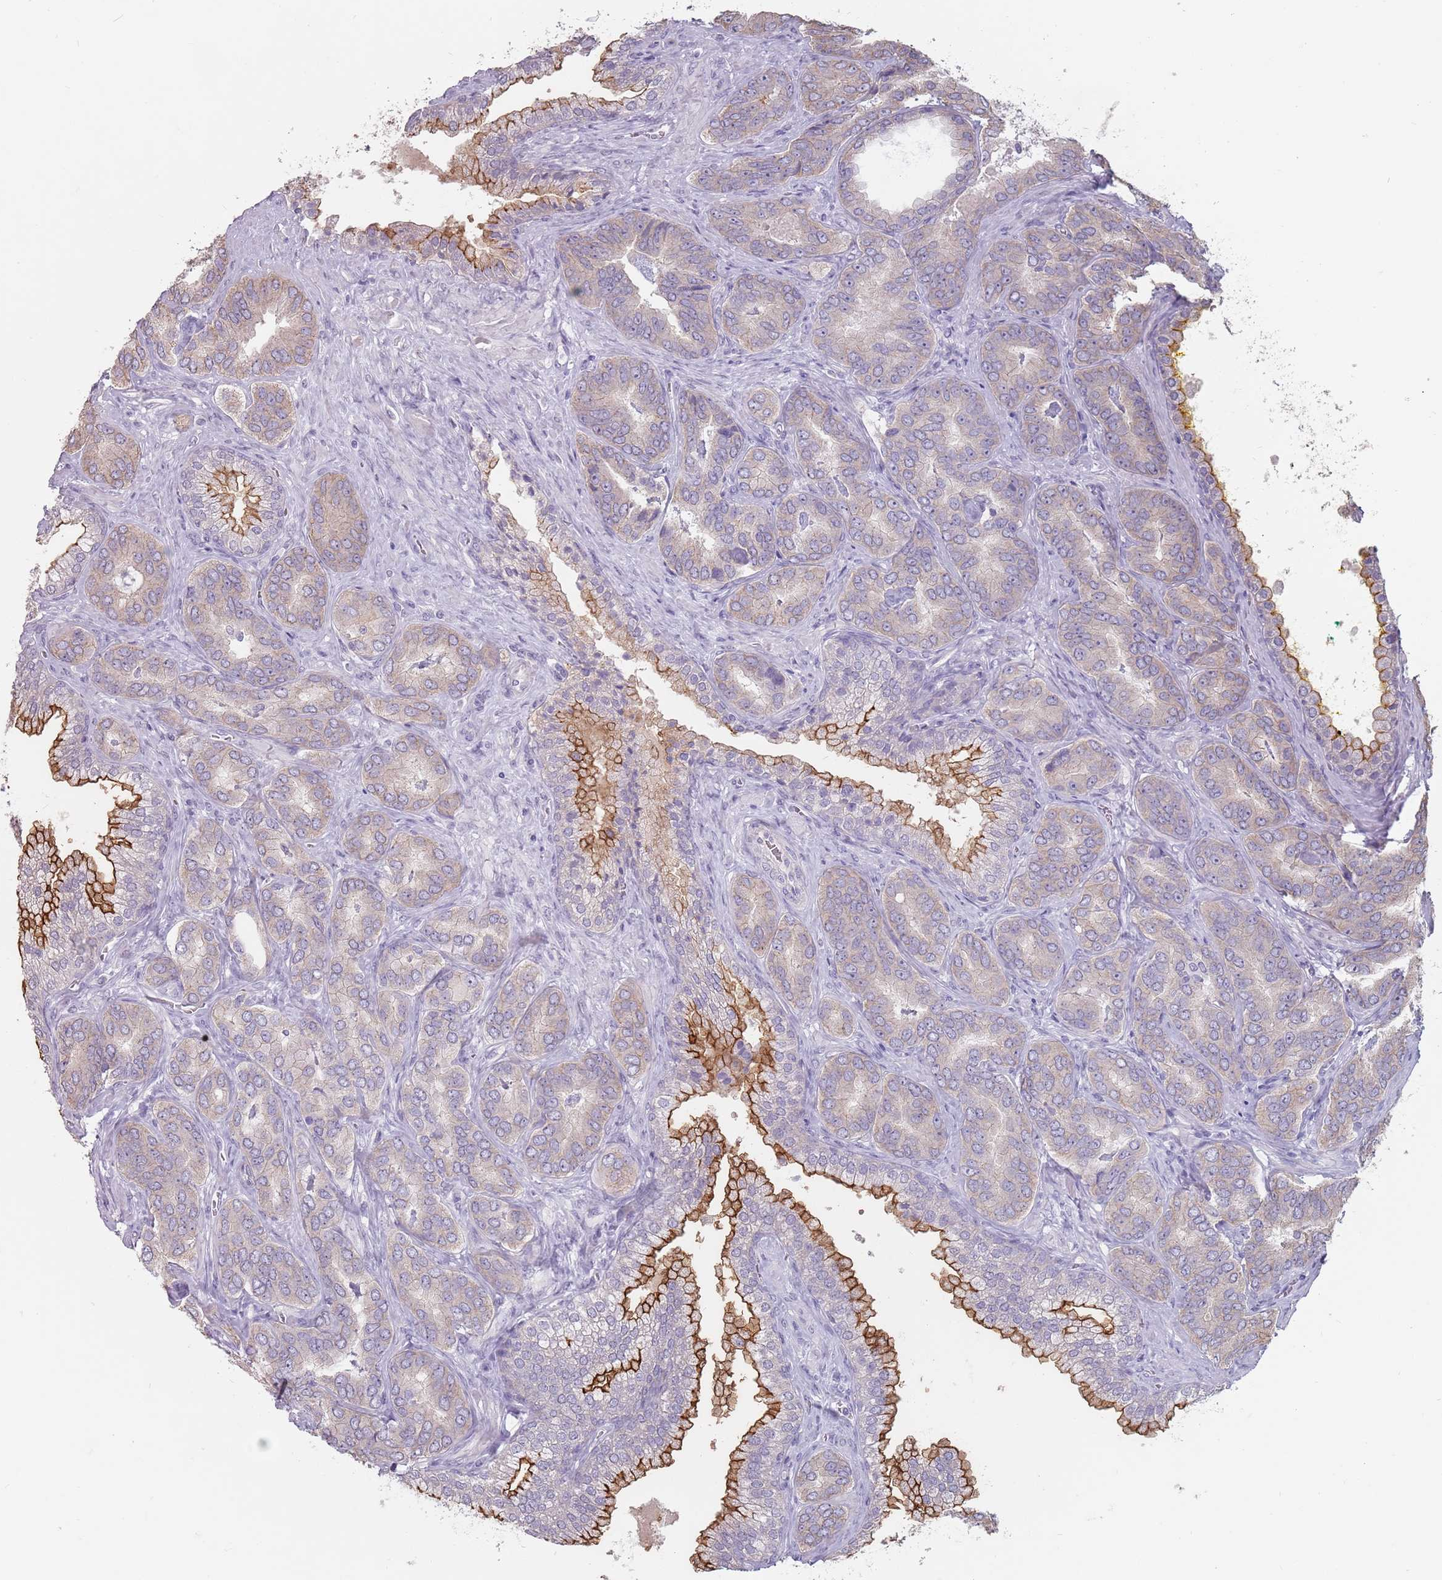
{"staining": {"intensity": "moderate", "quantity": "<25%", "location": "cytoplasmic/membranous"}, "tissue": "prostate cancer", "cell_type": "Tumor cells", "image_type": "cancer", "snomed": [{"axis": "morphology", "description": "Adenocarcinoma, High grade"}, {"axis": "topography", "description": "Prostate"}], "caption": "High-power microscopy captured an immunohistochemistry image of prostate cancer (high-grade adenocarcinoma), revealing moderate cytoplasmic/membranous positivity in about <25% of tumor cells.", "gene": "STYK1", "patient": {"sex": "male", "age": 72}}